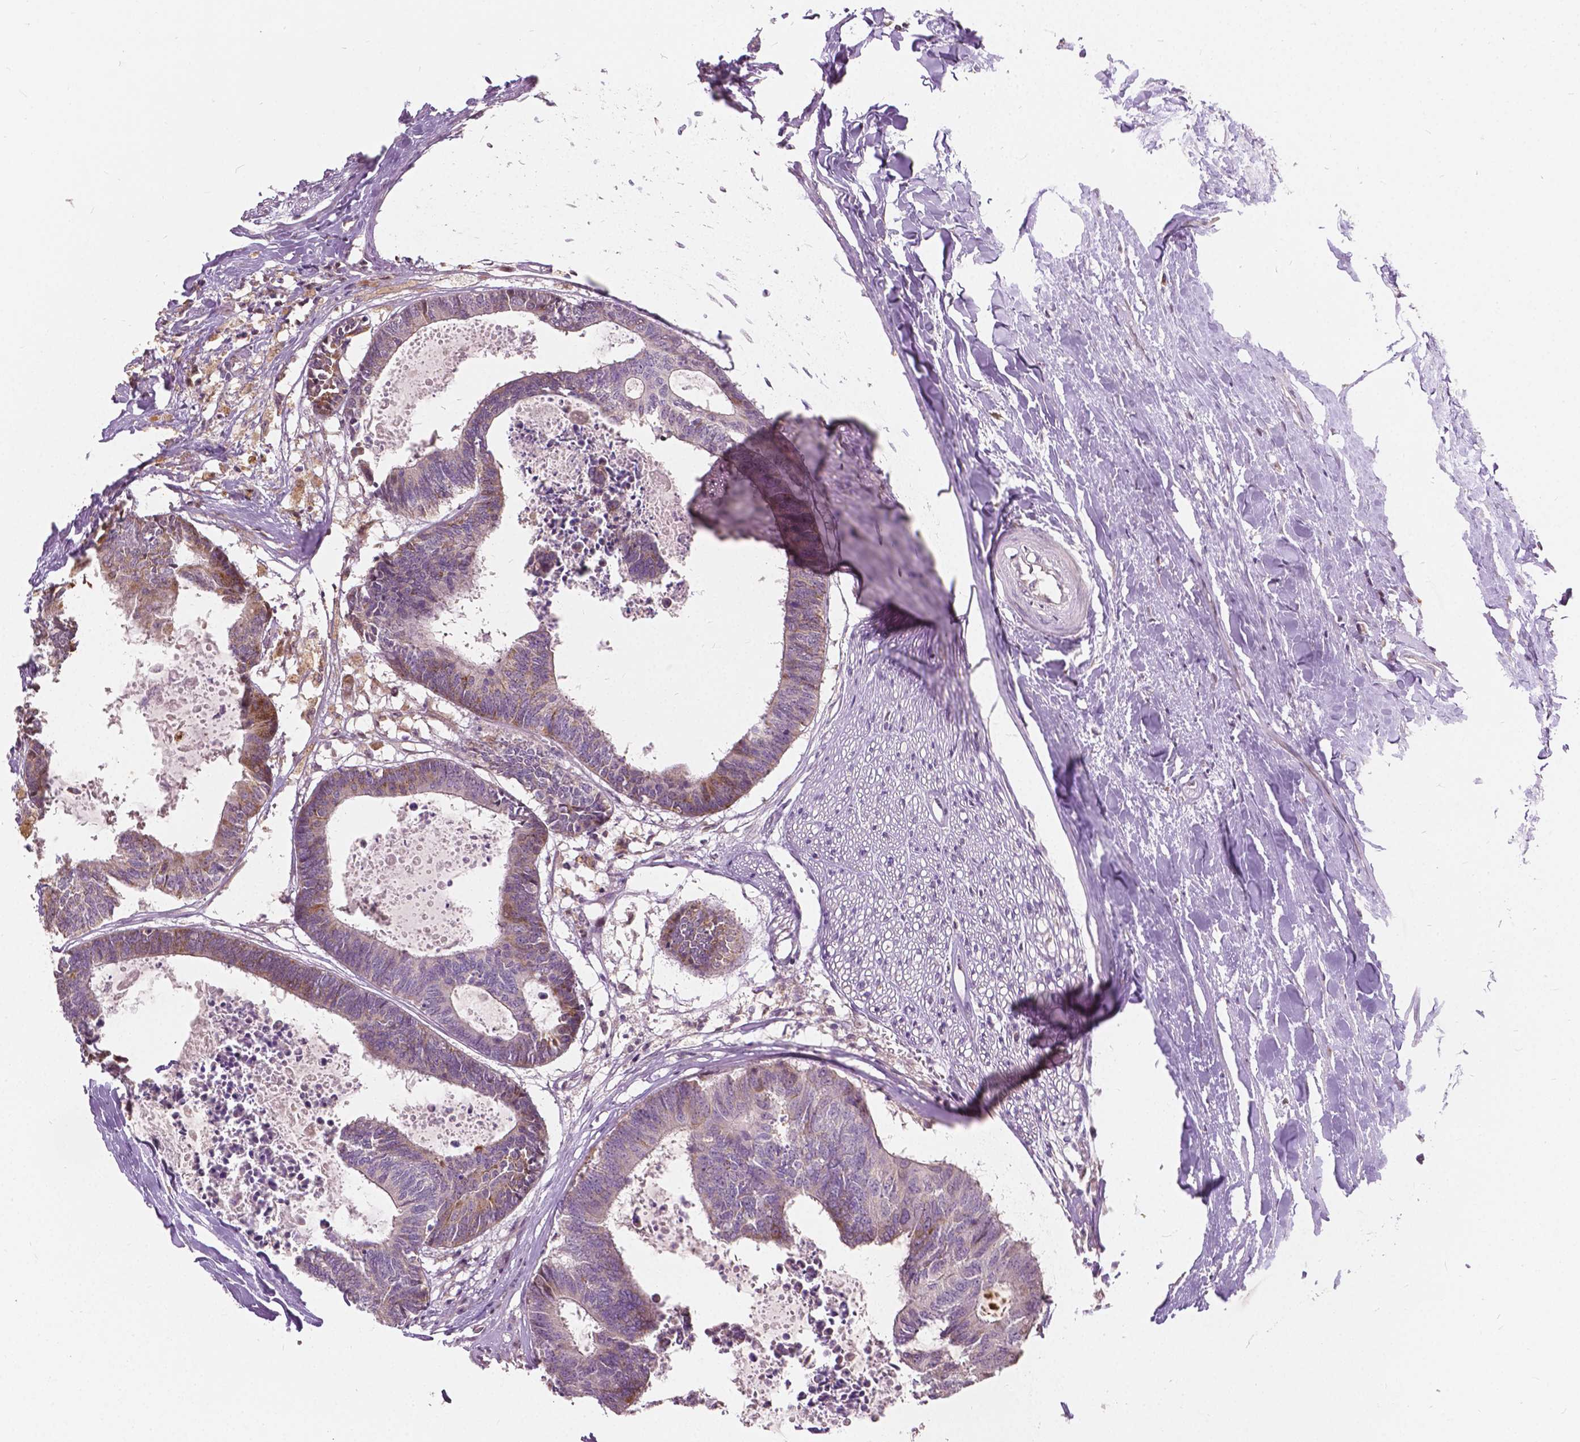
{"staining": {"intensity": "moderate", "quantity": "<25%", "location": "cytoplasmic/membranous"}, "tissue": "colorectal cancer", "cell_type": "Tumor cells", "image_type": "cancer", "snomed": [{"axis": "morphology", "description": "Adenocarcinoma, NOS"}, {"axis": "topography", "description": "Colon"}, {"axis": "topography", "description": "Rectum"}], "caption": "This image demonstrates immunohistochemistry (IHC) staining of adenocarcinoma (colorectal), with low moderate cytoplasmic/membranous staining in about <25% of tumor cells.", "gene": "DLX6", "patient": {"sex": "male", "age": 57}}